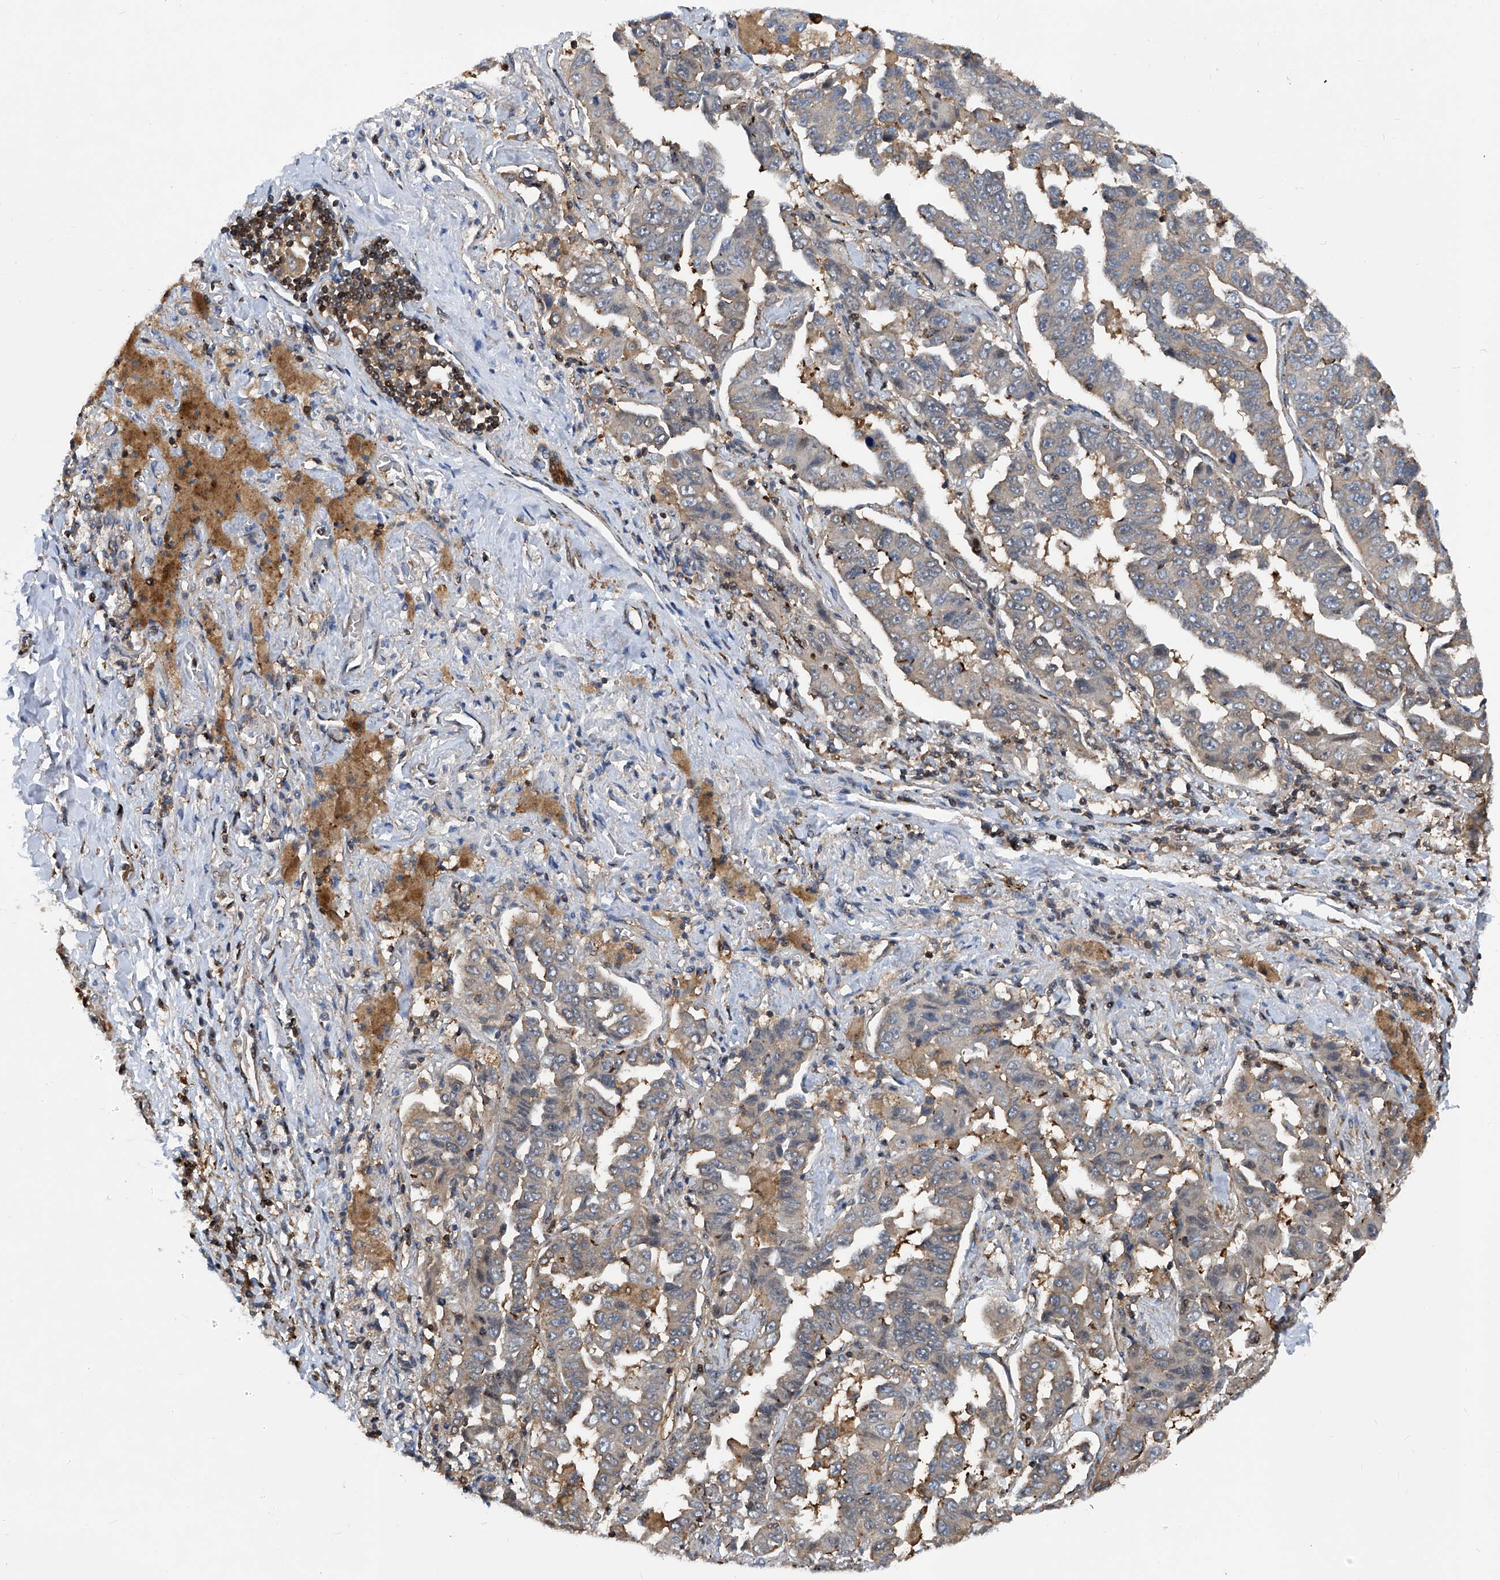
{"staining": {"intensity": "negative", "quantity": "none", "location": "none"}, "tissue": "lung cancer", "cell_type": "Tumor cells", "image_type": "cancer", "snomed": [{"axis": "morphology", "description": "Adenocarcinoma, NOS"}, {"axis": "topography", "description": "Lung"}], "caption": "There is no significant expression in tumor cells of lung cancer. (Immunohistochemistry (ihc), brightfield microscopy, high magnification).", "gene": "NT5C3A", "patient": {"sex": "female", "age": 51}}